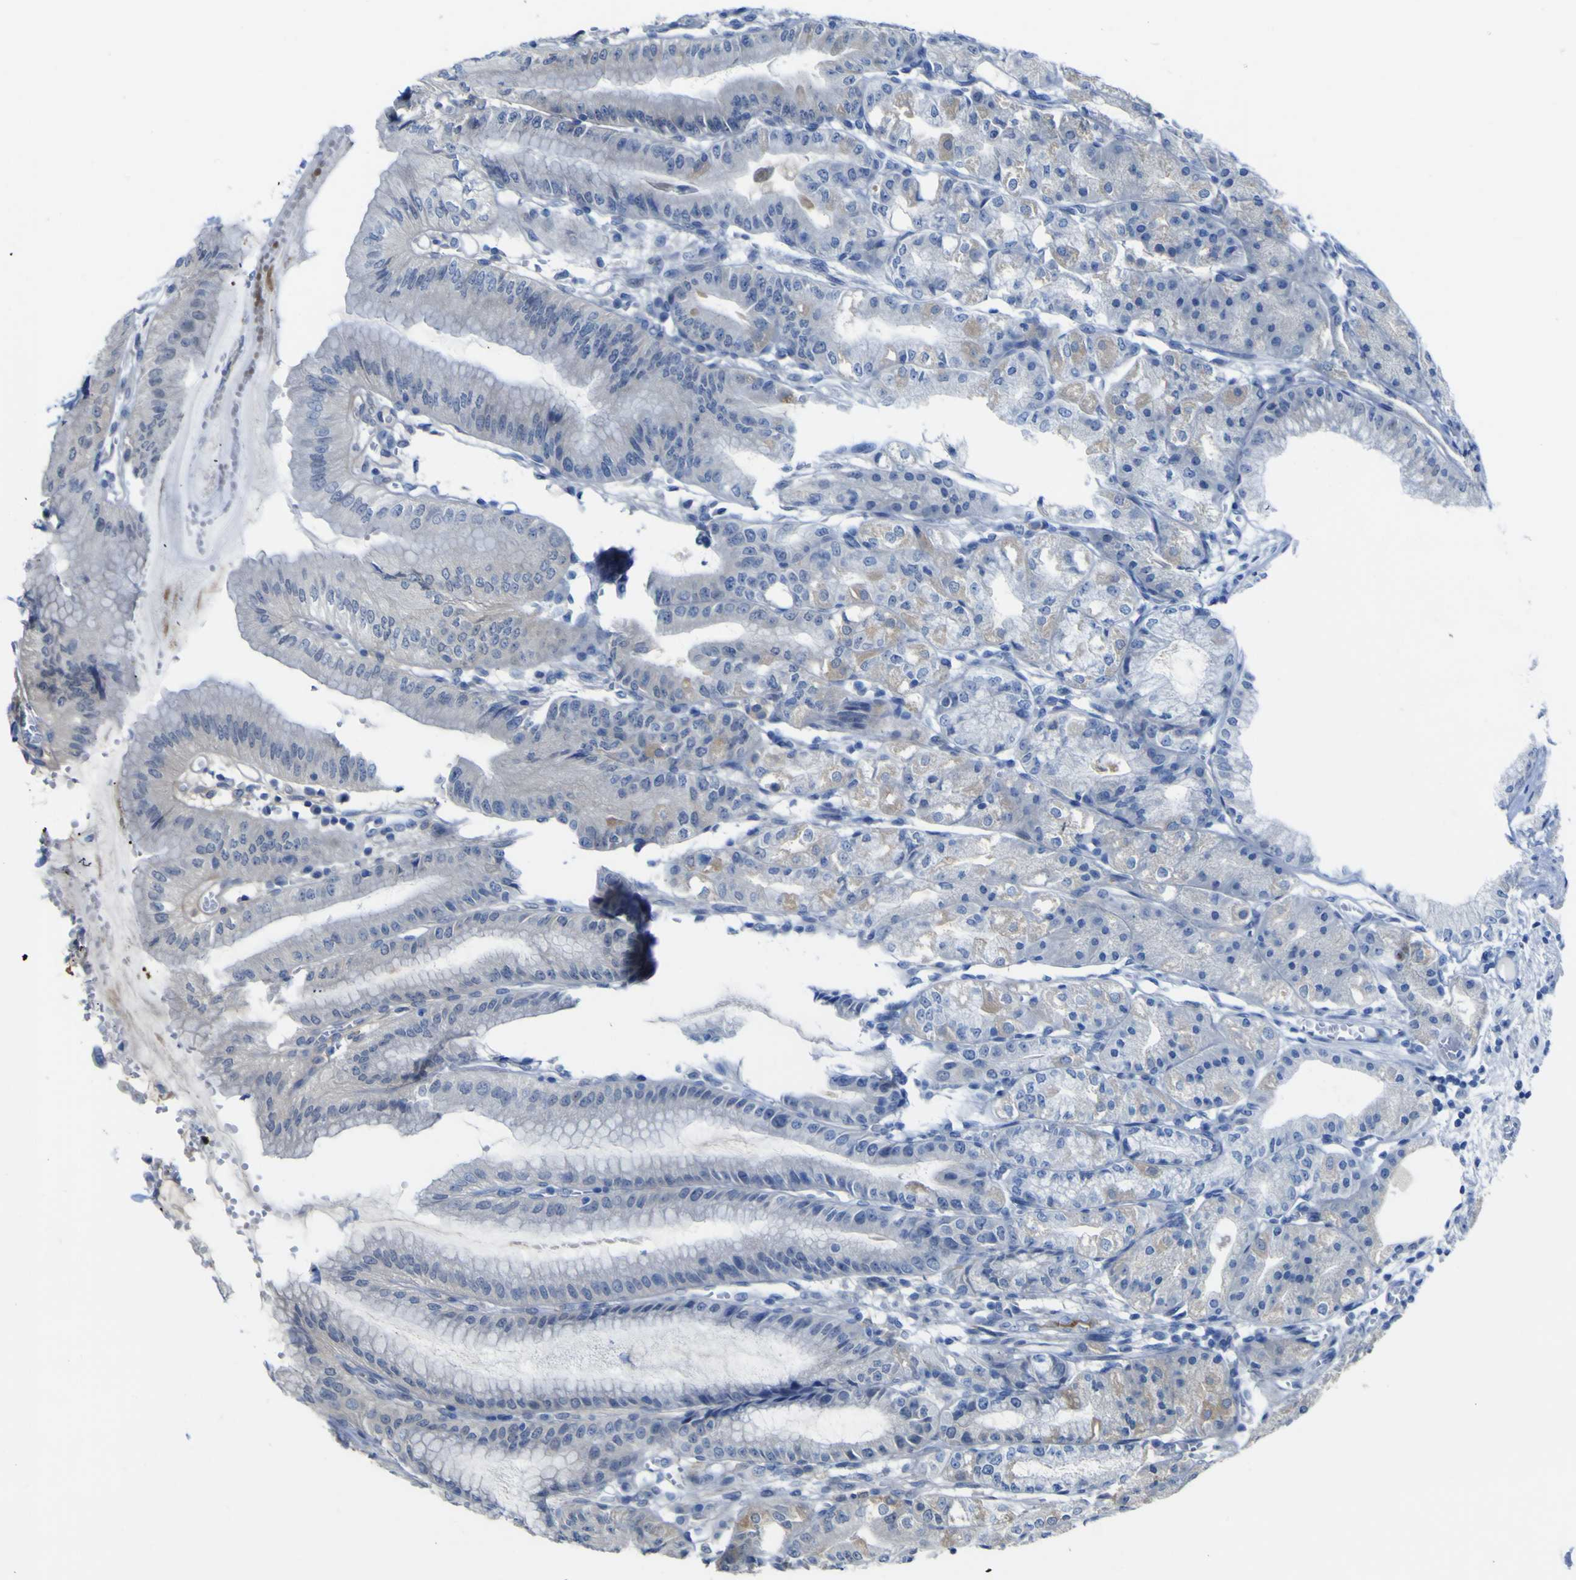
{"staining": {"intensity": "weak", "quantity": "25%-75%", "location": "cytoplasmic/membranous"}, "tissue": "stomach", "cell_type": "Glandular cells", "image_type": "normal", "snomed": [{"axis": "morphology", "description": "Normal tissue, NOS"}, {"axis": "topography", "description": "Stomach, lower"}], "caption": "DAB (3,3'-diaminobenzidine) immunohistochemical staining of normal human stomach shows weak cytoplasmic/membranous protein positivity in approximately 25%-75% of glandular cells. The staining was performed using DAB to visualize the protein expression in brown, while the nuclei were stained in blue with hematoxylin (Magnification: 20x).", "gene": "NAV1", "patient": {"sex": "male", "age": 71}}